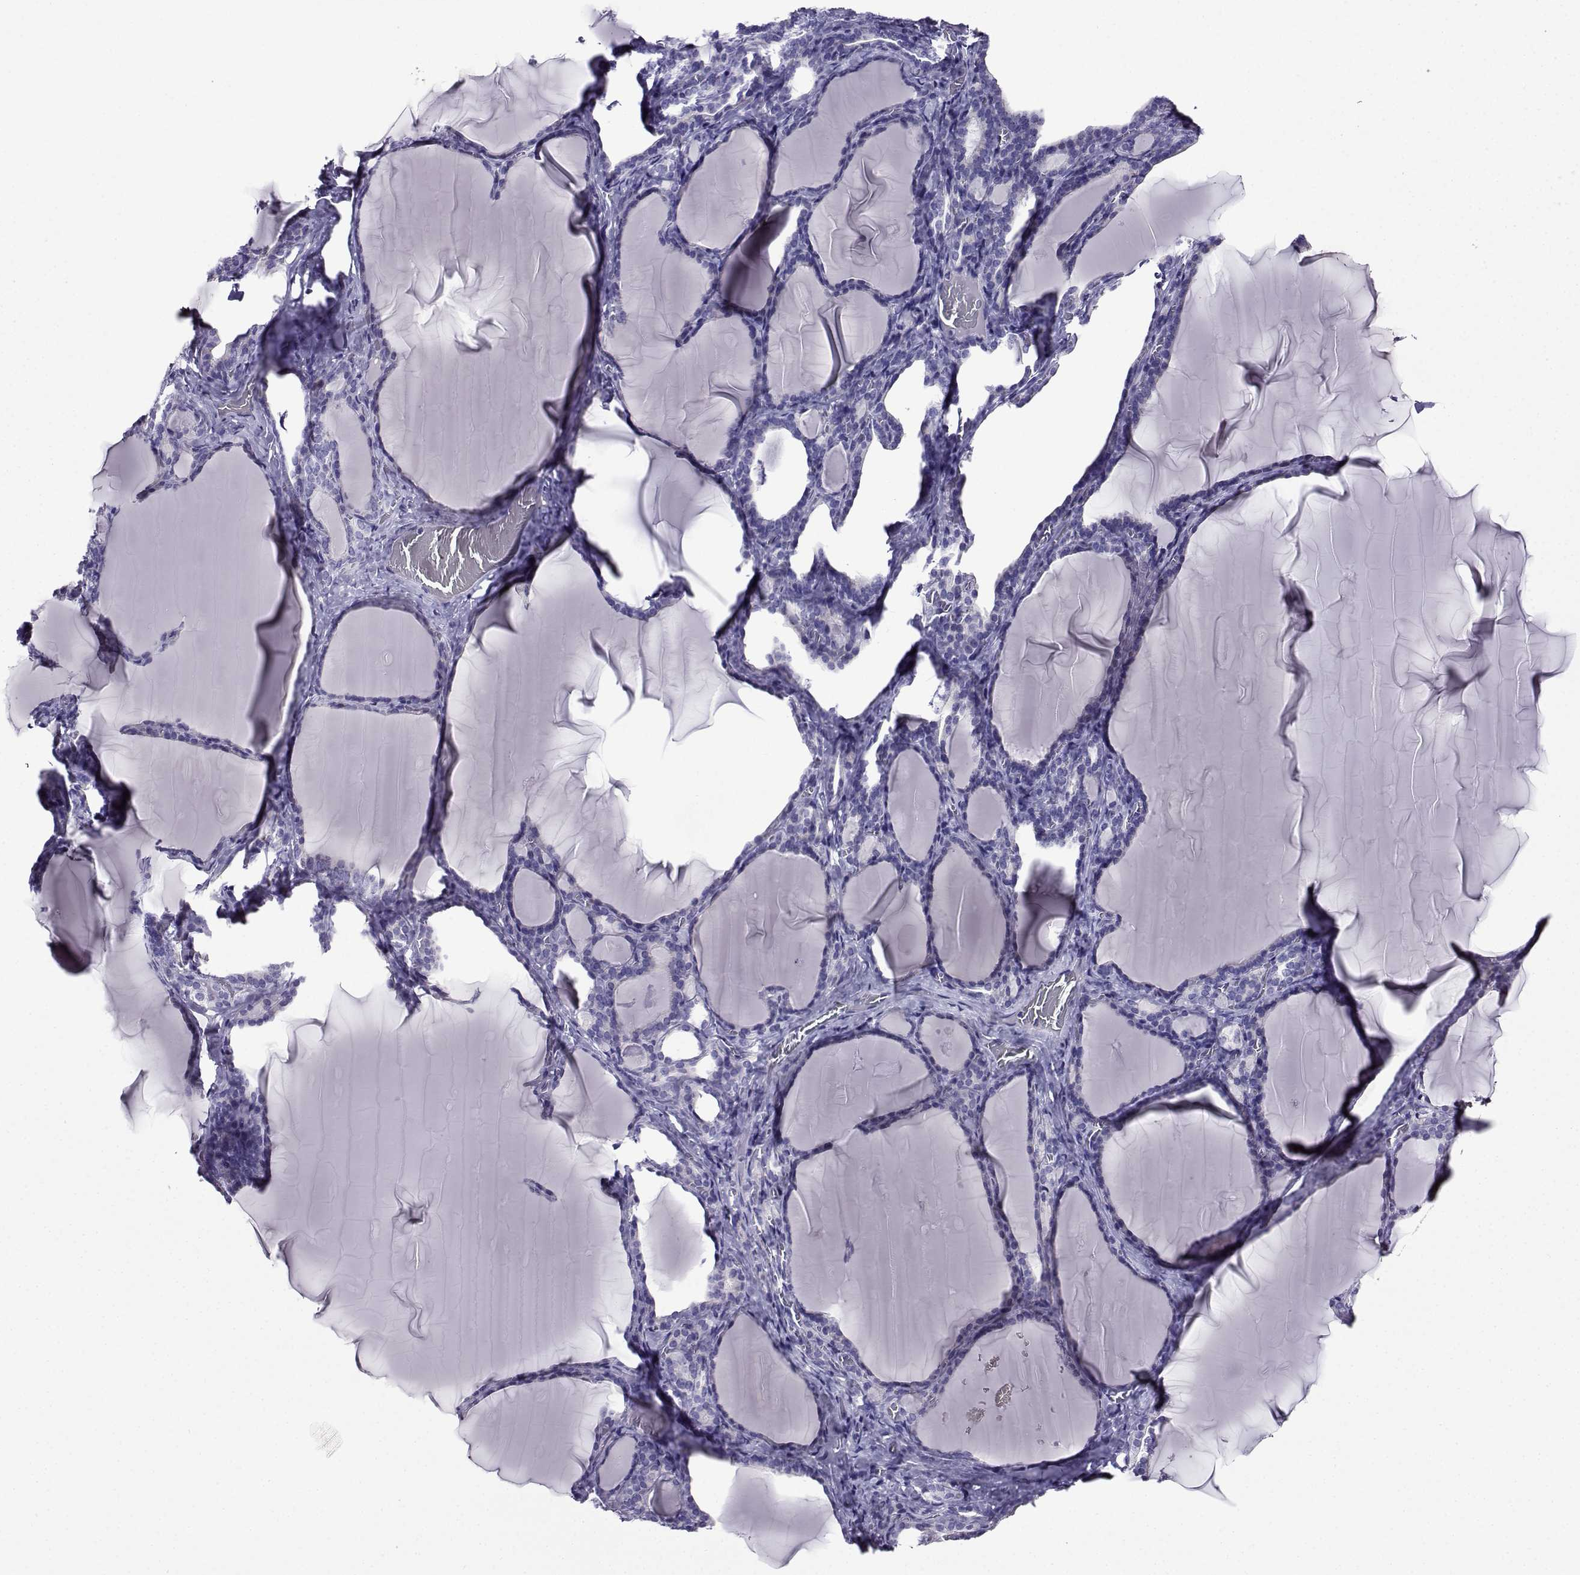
{"staining": {"intensity": "negative", "quantity": "none", "location": "none"}, "tissue": "thyroid gland", "cell_type": "Glandular cells", "image_type": "normal", "snomed": [{"axis": "morphology", "description": "Normal tissue, NOS"}, {"axis": "morphology", "description": "Hyperplasia, NOS"}, {"axis": "topography", "description": "Thyroid gland"}], "caption": "DAB (3,3'-diaminobenzidine) immunohistochemical staining of normal human thyroid gland demonstrates no significant expression in glandular cells.", "gene": "TMEM266", "patient": {"sex": "female", "age": 27}}